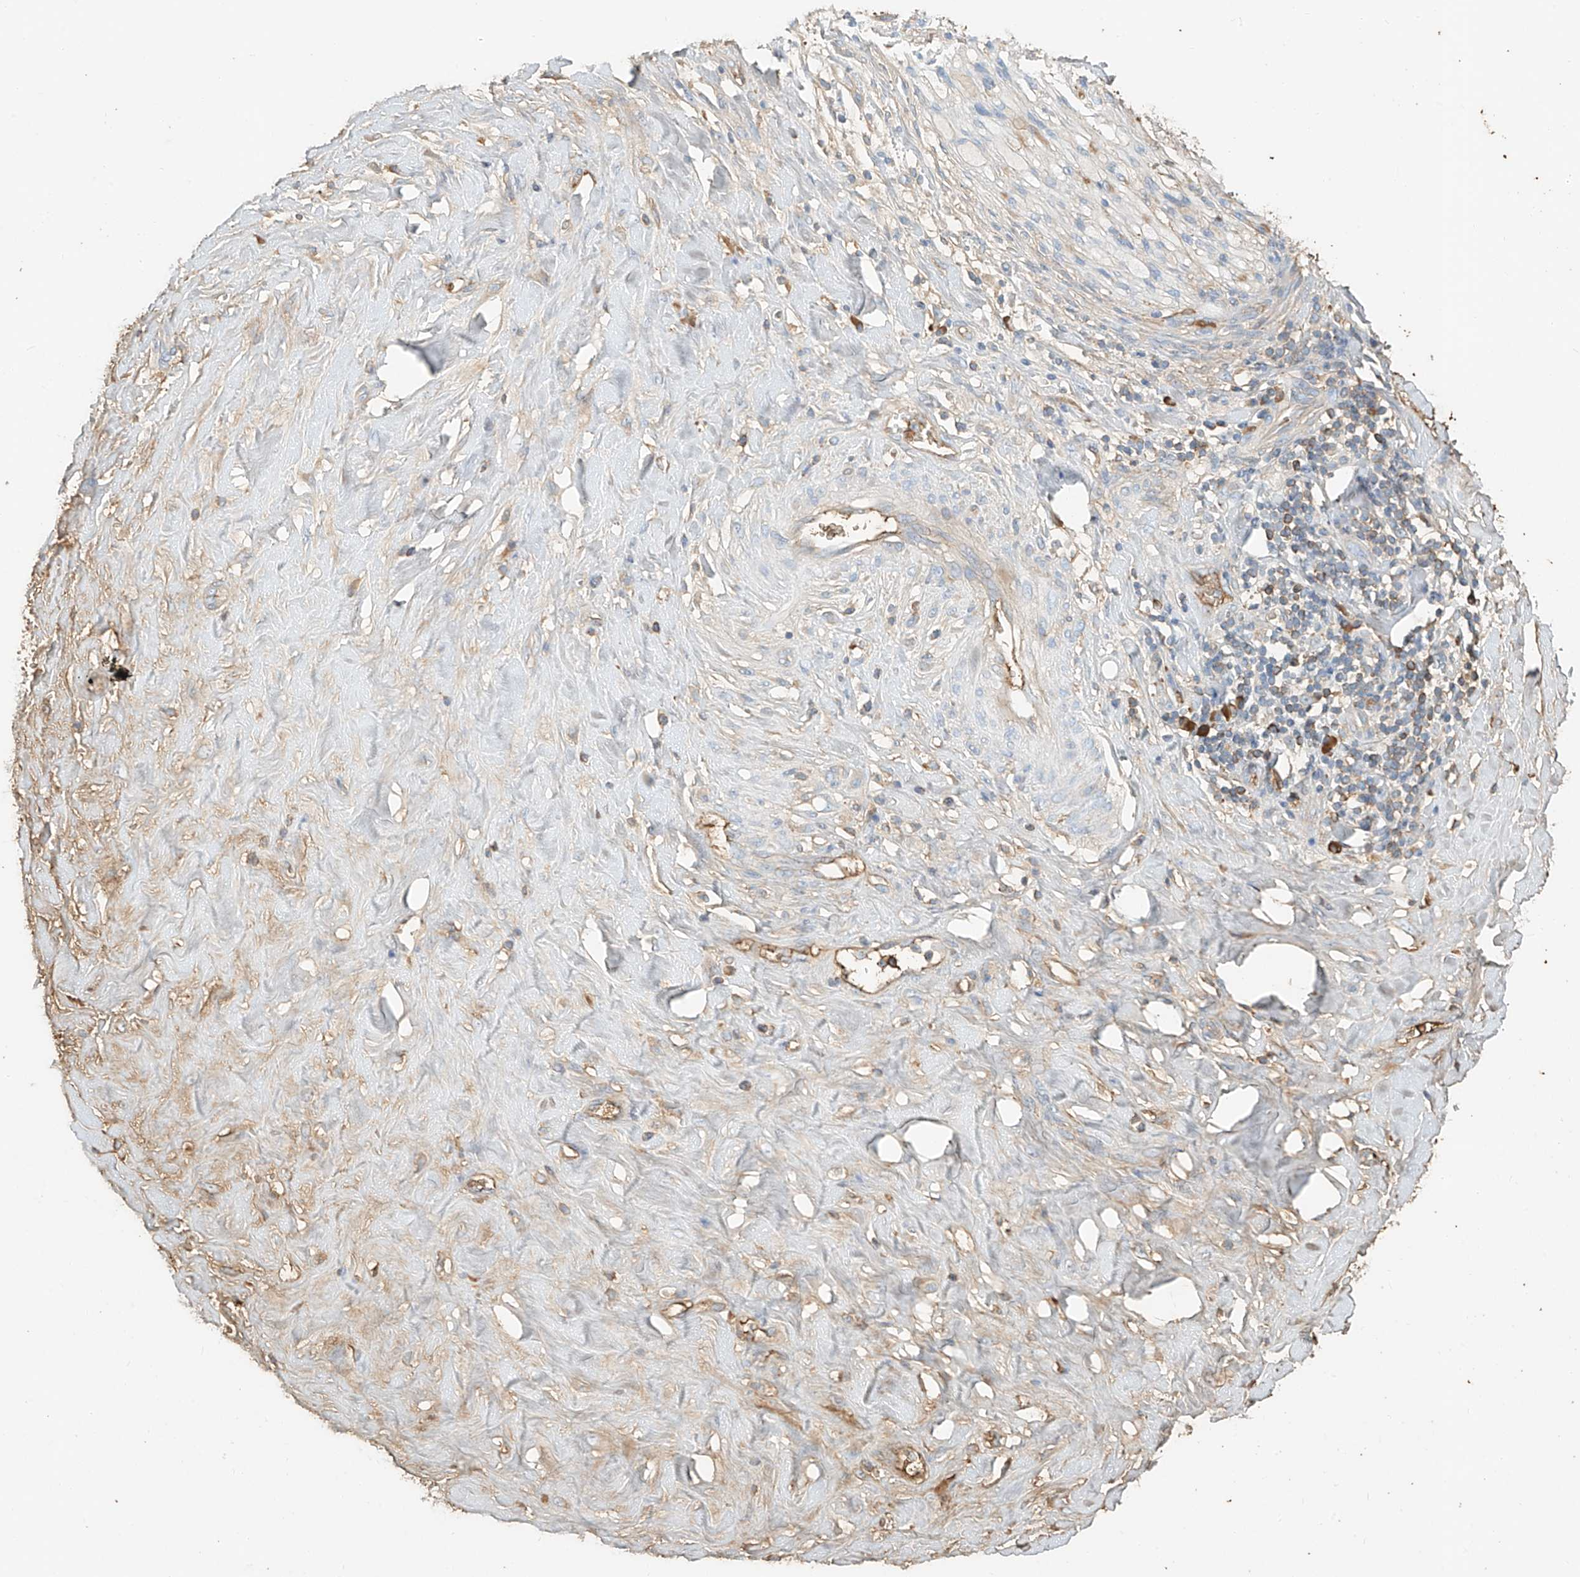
{"staining": {"intensity": "moderate", "quantity": "25%-75%", "location": "cytoplasmic/membranous"}, "tissue": "adipose tissue", "cell_type": "Adipocytes", "image_type": "normal", "snomed": [{"axis": "morphology", "description": "Normal tissue, NOS"}, {"axis": "morphology", "description": "Adenocarcinoma, NOS"}, {"axis": "topography", "description": "Pancreas"}, {"axis": "topography", "description": "Peripheral nerve tissue"}], "caption": "A histopathology image of adipose tissue stained for a protein exhibits moderate cytoplasmic/membranous brown staining in adipocytes. Using DAB (brown) and hematoxylin (blue) stains, captured at high magnification using brightfield microscopy.", "gene": "ZFP30", "patient": {"sex": "male", "age": 59}}